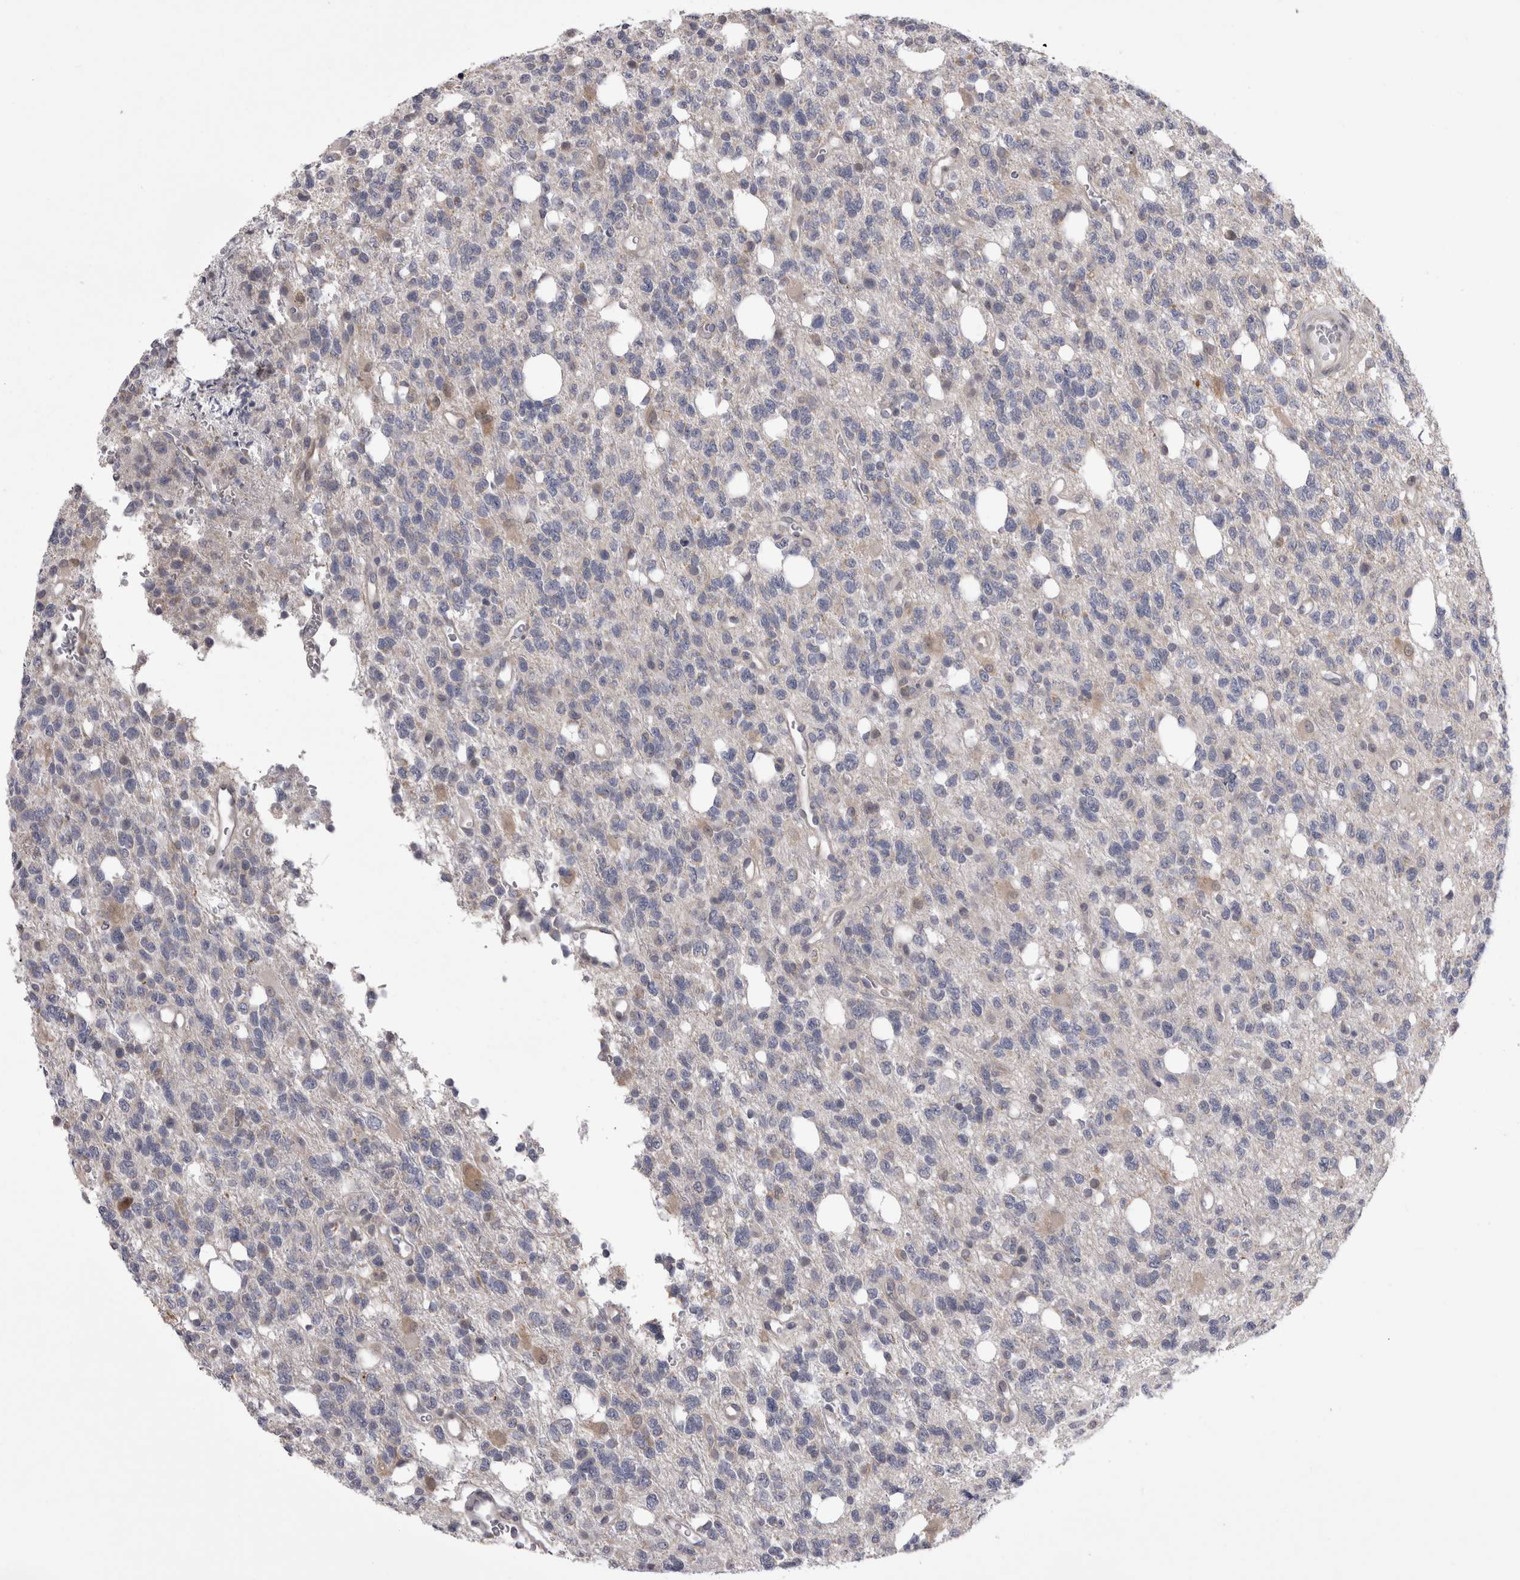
{"staining": {"intensity": "negative", "quantity": "none", "location": "none"}, "tissue": "glioma", "cell_type": "Tumor cells", "image_type": "cancer", "snomed": [{"axis": "morphology", "description": "Glioma, malignant, High grade"}, {"axis": "topography", "description": "Brain"}], "caption": "IHC image of neoplastic tissue: human glioma stained with DAB (3,3'-diaminobenzidine) demonstrates no significant protein staining in tumor cells.", "gene": "CHIC2", "patient": {"sex": "female", "age": 62}}